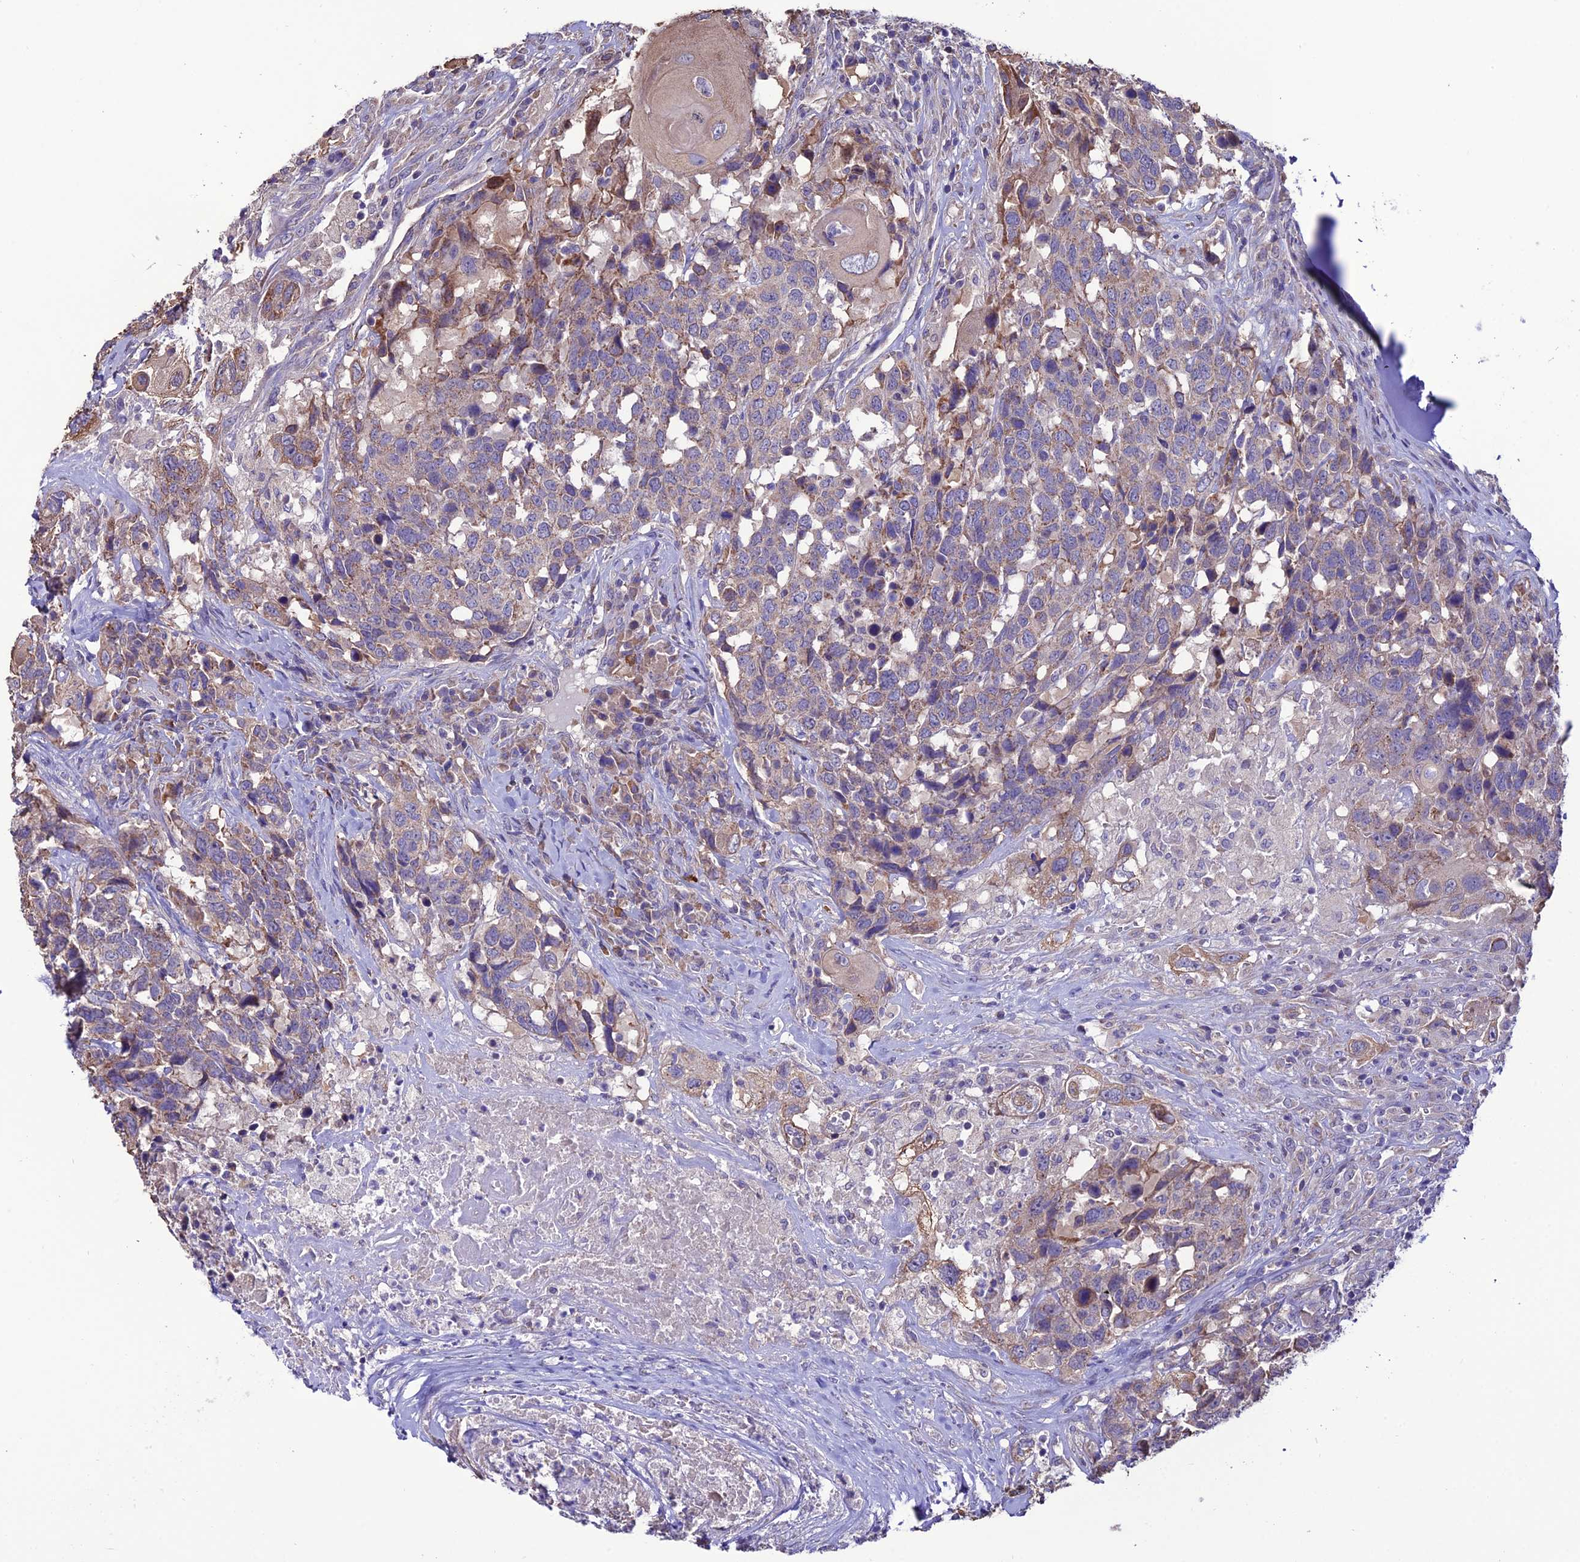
{"staining": {"intensity": "moderate", "quantity": "<25%", "location": "cytoplasmic/membranous"}, "tissue": "head and neck cancer", "cell_type": "Tumor cells", "image_type": "cancer", "snomed": [{"axis": "morphology", "description": "Squamous cell carcinoma, NOS"}, {"axis": "topography", "description": "Head-Neck"}], "caption": "Moderate cytoplasmic/membranous staining is present in approximately <25% of tumor cells in head and neck cancer (squamous cell carcinoma).", "gene": "HOGA1", "patient": {"sex": "male", "age": 66}}